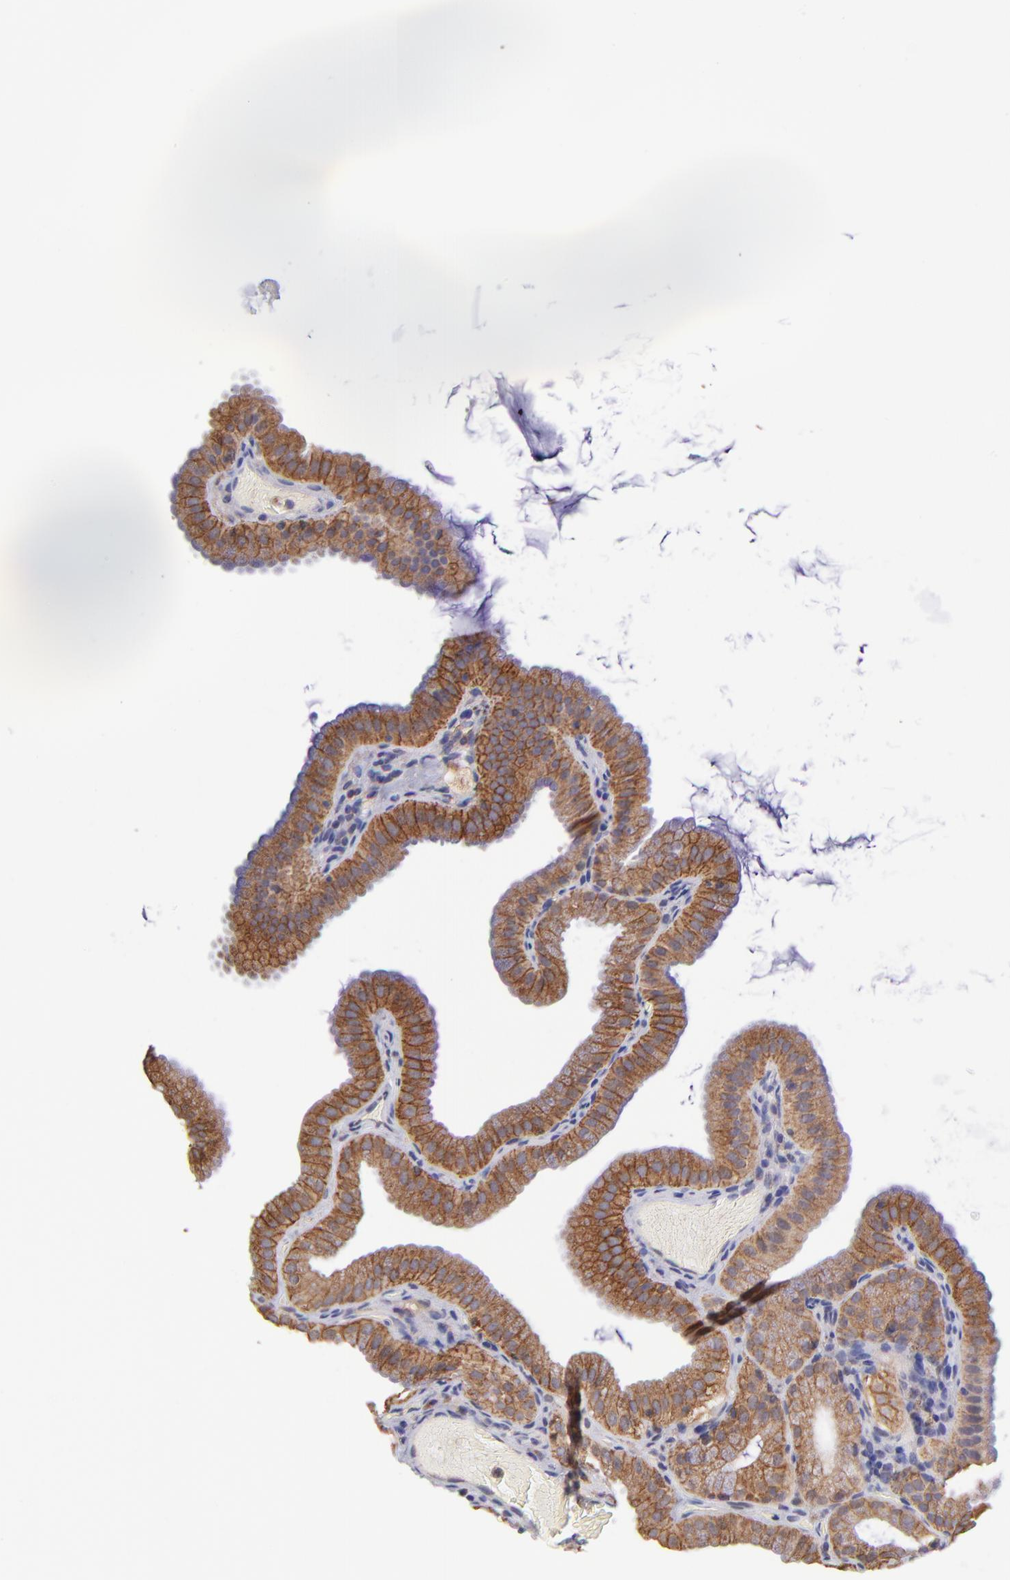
{"staining": {"intensity": "strong", "quantity": ">75%", "location": "cytoplasmic/membranous"}, "tissue": "gallbladder", "cell_type": "Glandular cells", "image_type": "normal", "snomed": [{"axis": "morphology", "description": "Normal tissue, NOS"}, {"axis": "topography", "description": "Gallbladder"}], "caption": "Glandular cells demonstrate high levels of strong cytoplasmic/membranous staining in about >75% of cells in normal gallbladder. (Brightfield microscopy of DAB IHC at high magnification).", "gene": "NSF", "patient": {"sex": "female", "age": 63}}